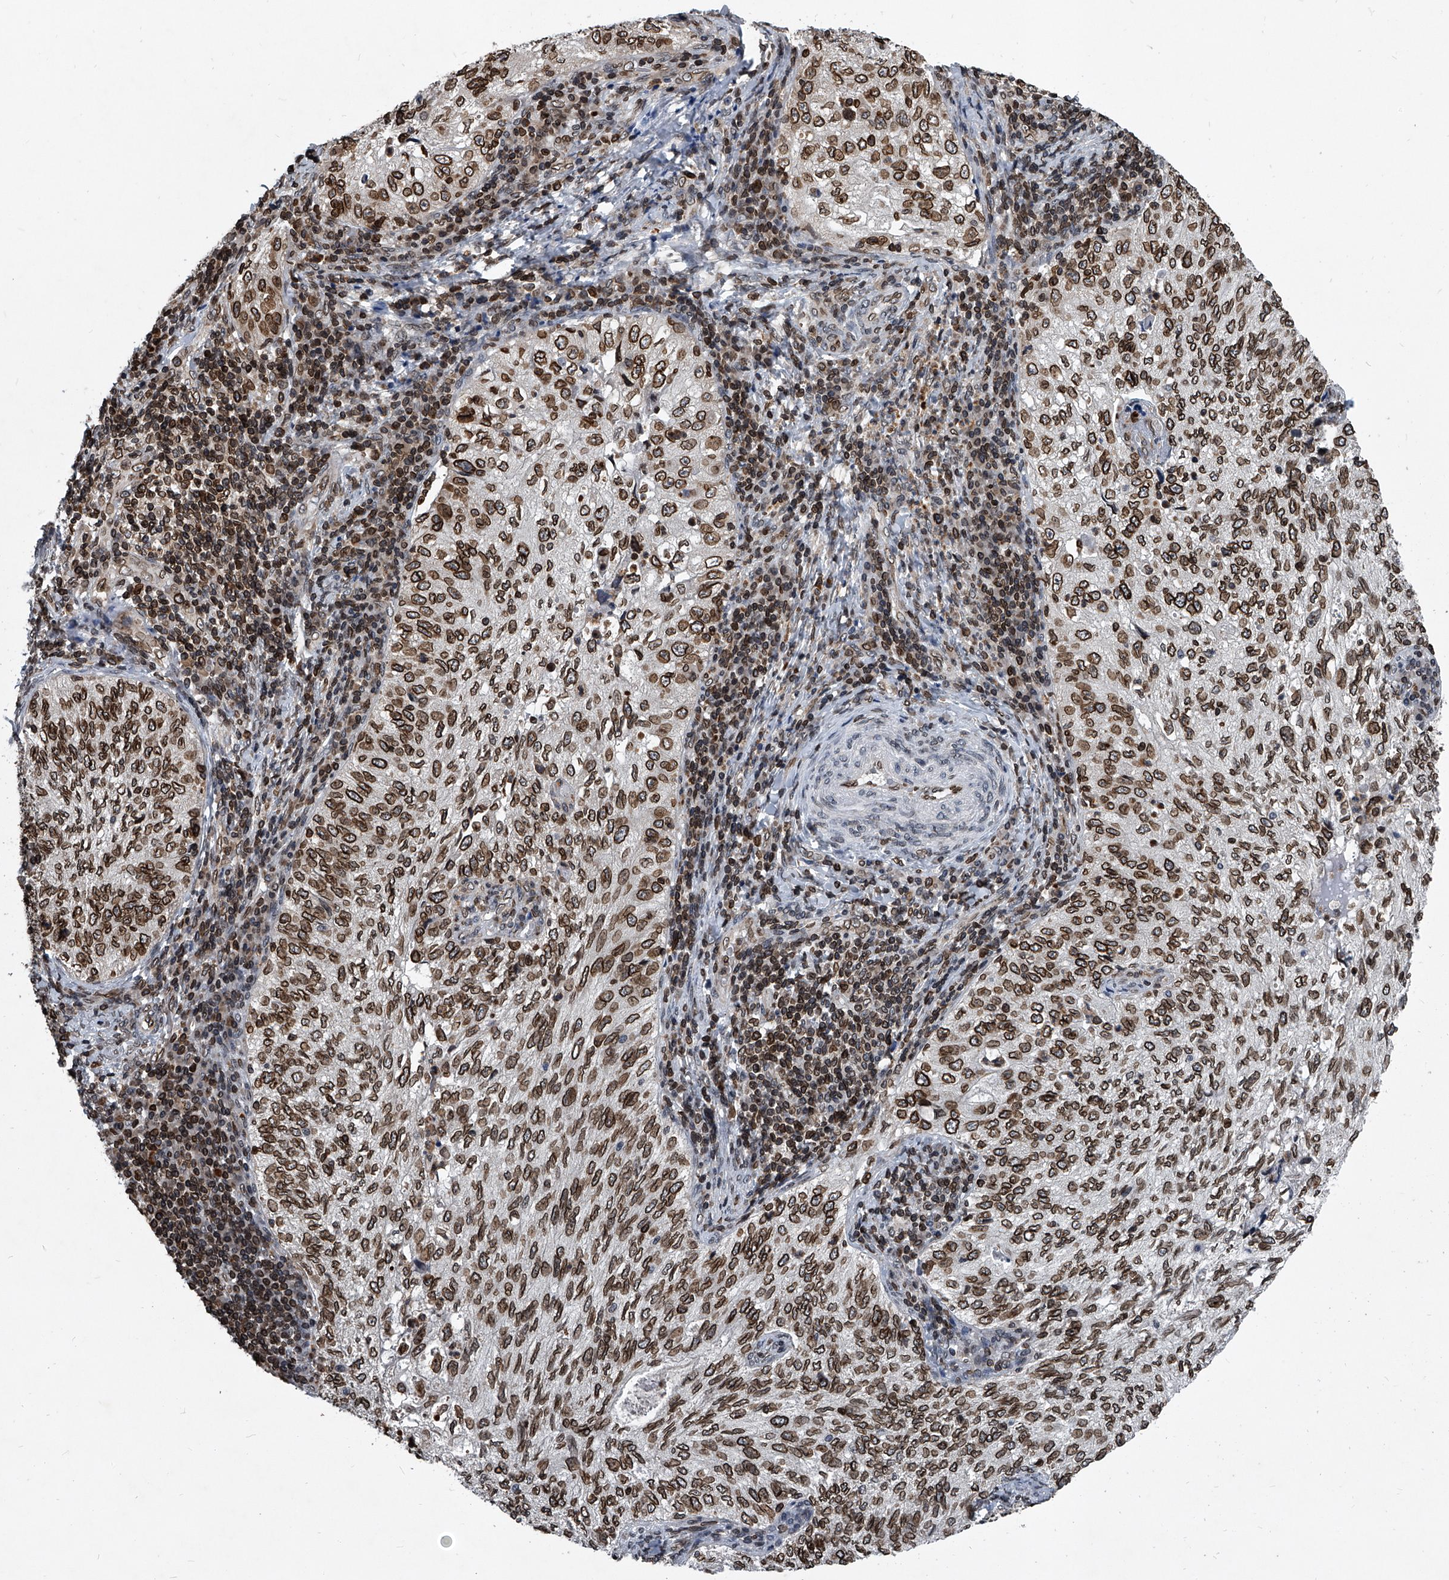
{"staining": {"intensity": "strong", "quantity": ">75%", "location": "cytoplasmic/membranous,nuclear"}, "tissue": "cervical cancer", "cell_type": "Tumor cells", "image_type": "cancer", "snomed": [{"axis": "morphology", "description": "Squamous cell carcinoma, NOS"}, {"axis": "topography", "description": "Cervix"}], "caption": "Cervical cancer tissue displays strong cytoplasmic/membranous and nuclear expression in approximately >75% of tumor cells, visualized by immunohistochemistry. (brown staining indicates protein expression, while blue staining denotes nuclei).", "gene": "PHF20", "patient": {"sex": "female", "age": 30}}